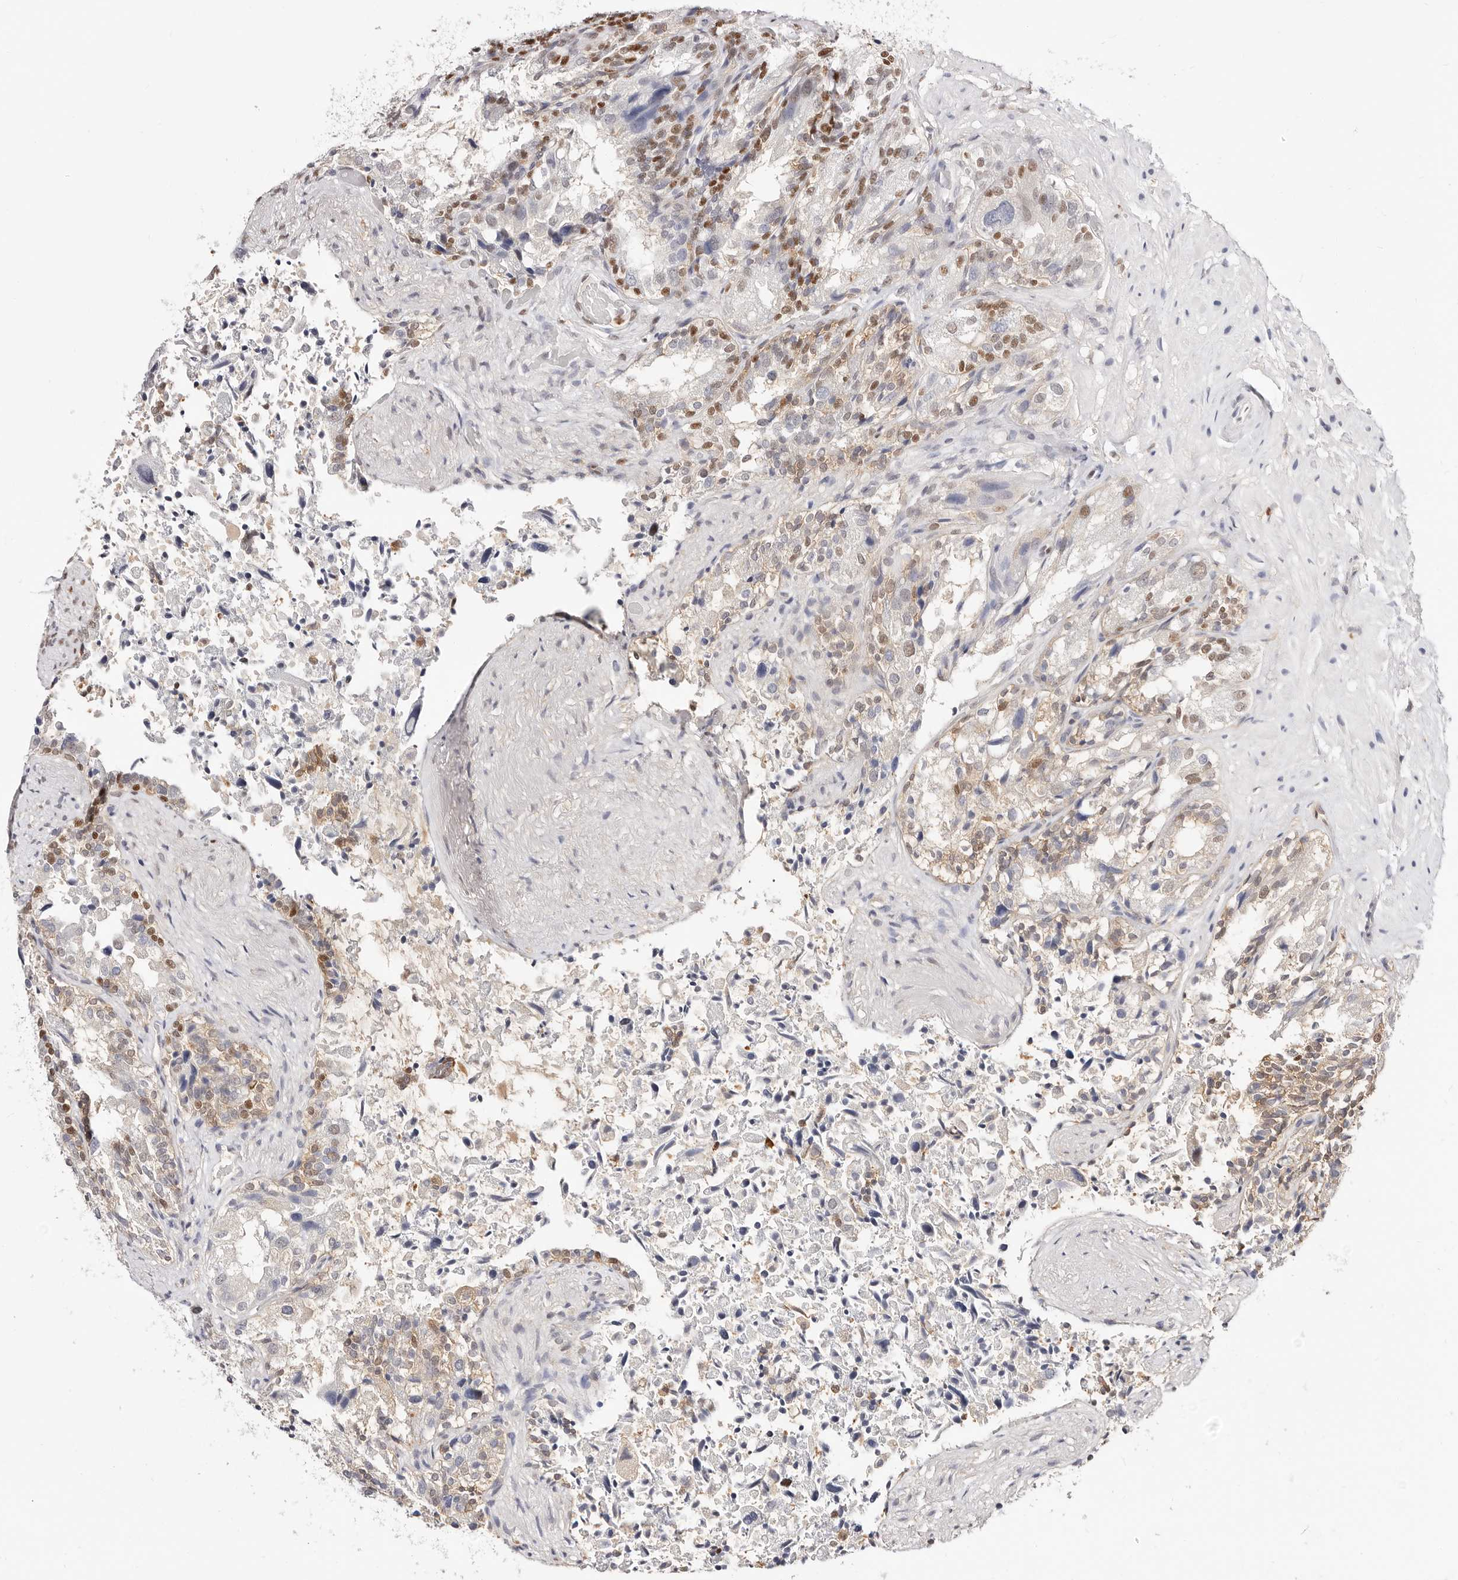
{"staining": {"intensity": "moderate", "quantity": "25%-75%", "location": "nuclear"}, "tissue": "seminal vesicle", "cell_type": "Glandular cells", "image_type": "normal", "snomed": [{"axis": "morphology", "description": "Normal tissue, NOS"}, {"axis": "topography", "description": "Seminal veicle"}, {"axis": "topography", "description": "Peripheral nerve tissue"}], "caption": "The histopathology image exhibits immunohistochemical staining of benign seminal vesicle. There is moderate nuclear staining is identified in approximately 25%-75% of glandular cells. The protein is stained brown, and the nuclei are stained in blue (DAB (3,3'-diaminobenzidine) IHC with brightfield microscopy, high magnification).", "gene": "TKT", "patient": {"sex": "male", "age": 63}}